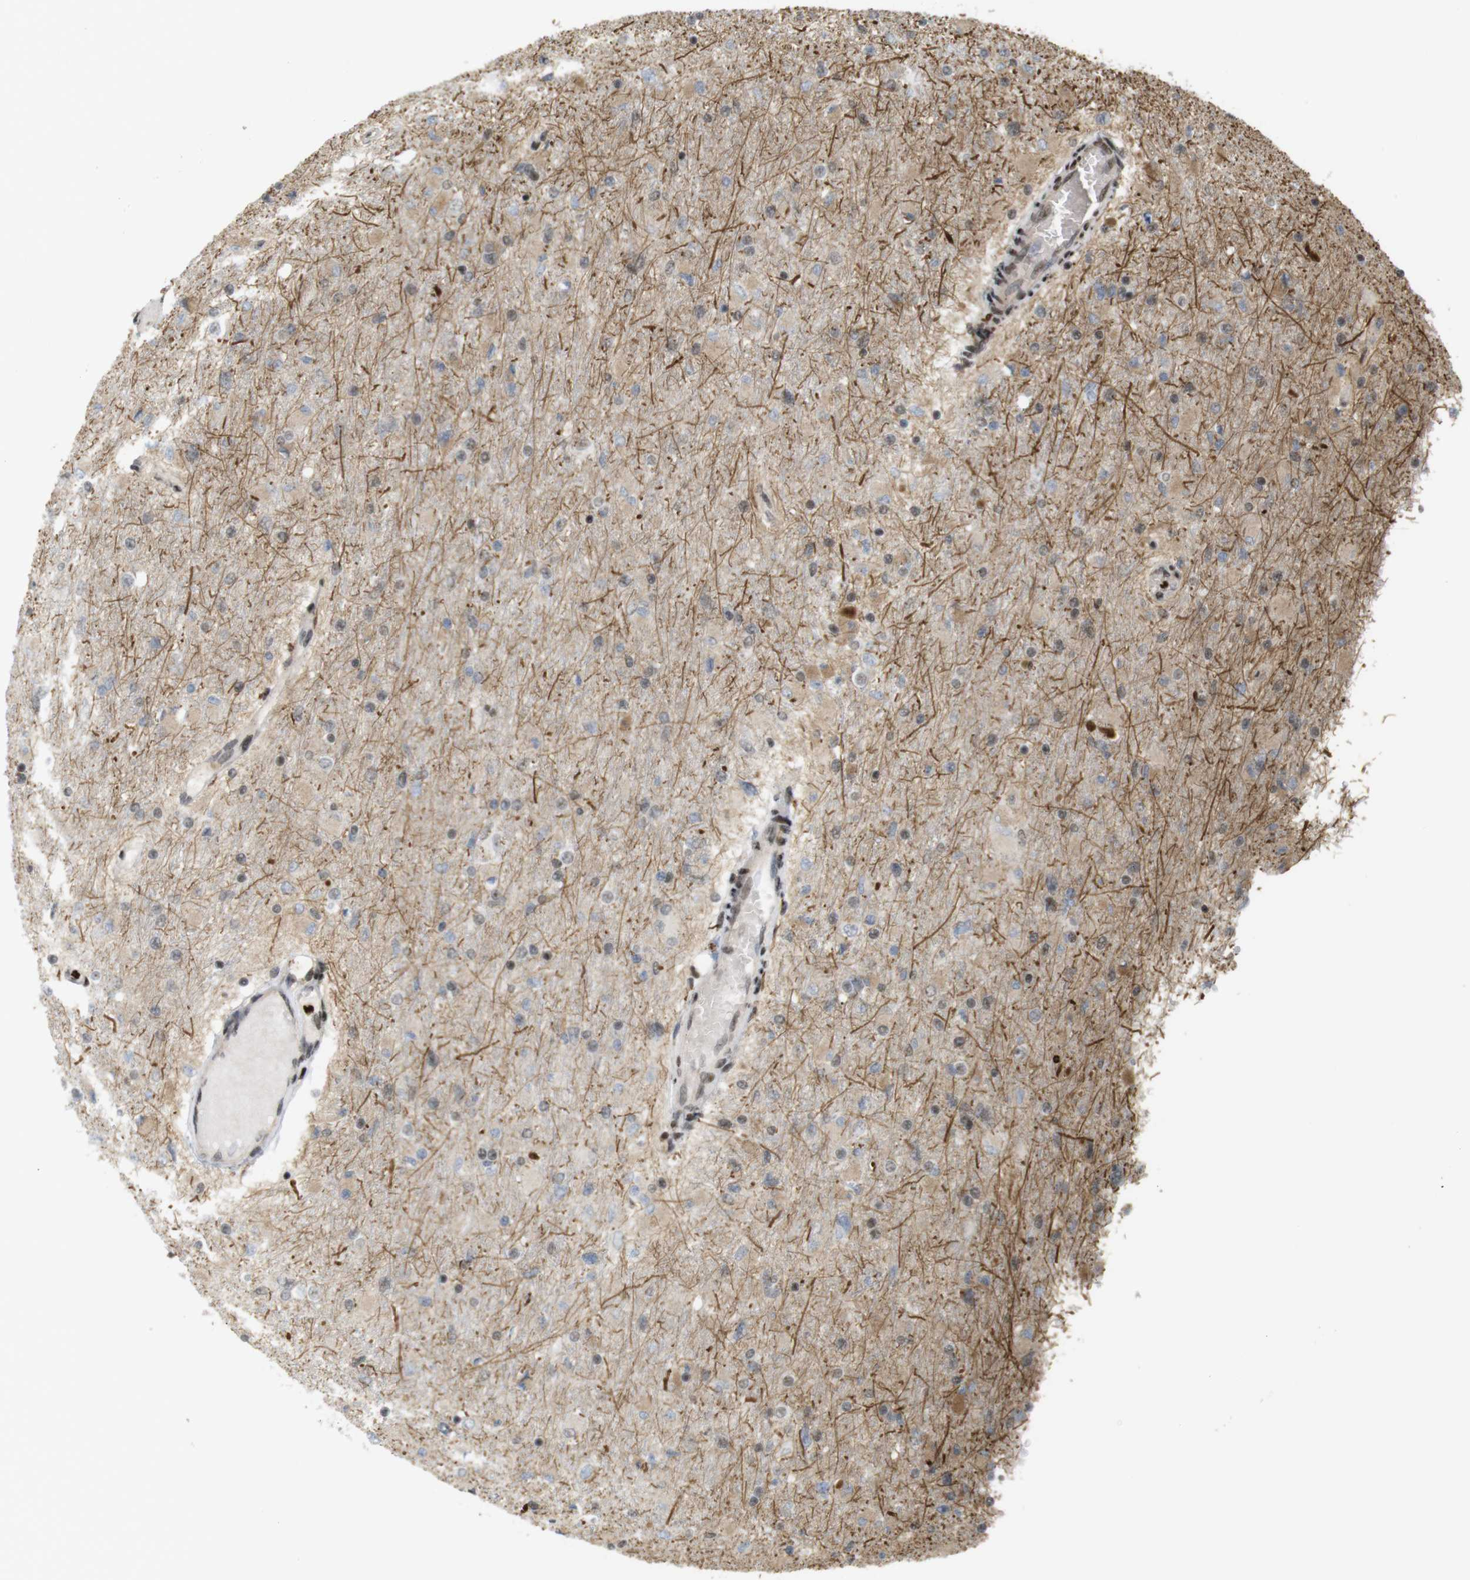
{"staining": {"intensity": "moderate", "quantity": "<25%", "location": "nuclear"}, "tissue": "glioma", "cell_type": "Tumor cells", "image_type": "cancer", "snomed": [{"axis": "morphology", "description": "Glioma, malignant, High grade"}, {"axis": "topography", "description": "Cerebral cortex"}], "caption": "Immunohistochemical staining of malignant high-grade glioma displays low levels of moderate nuclear expression in approximately <25% of tumor cells.", "gene": "SP2", "patient": {"sex": "female", "age": 36}}